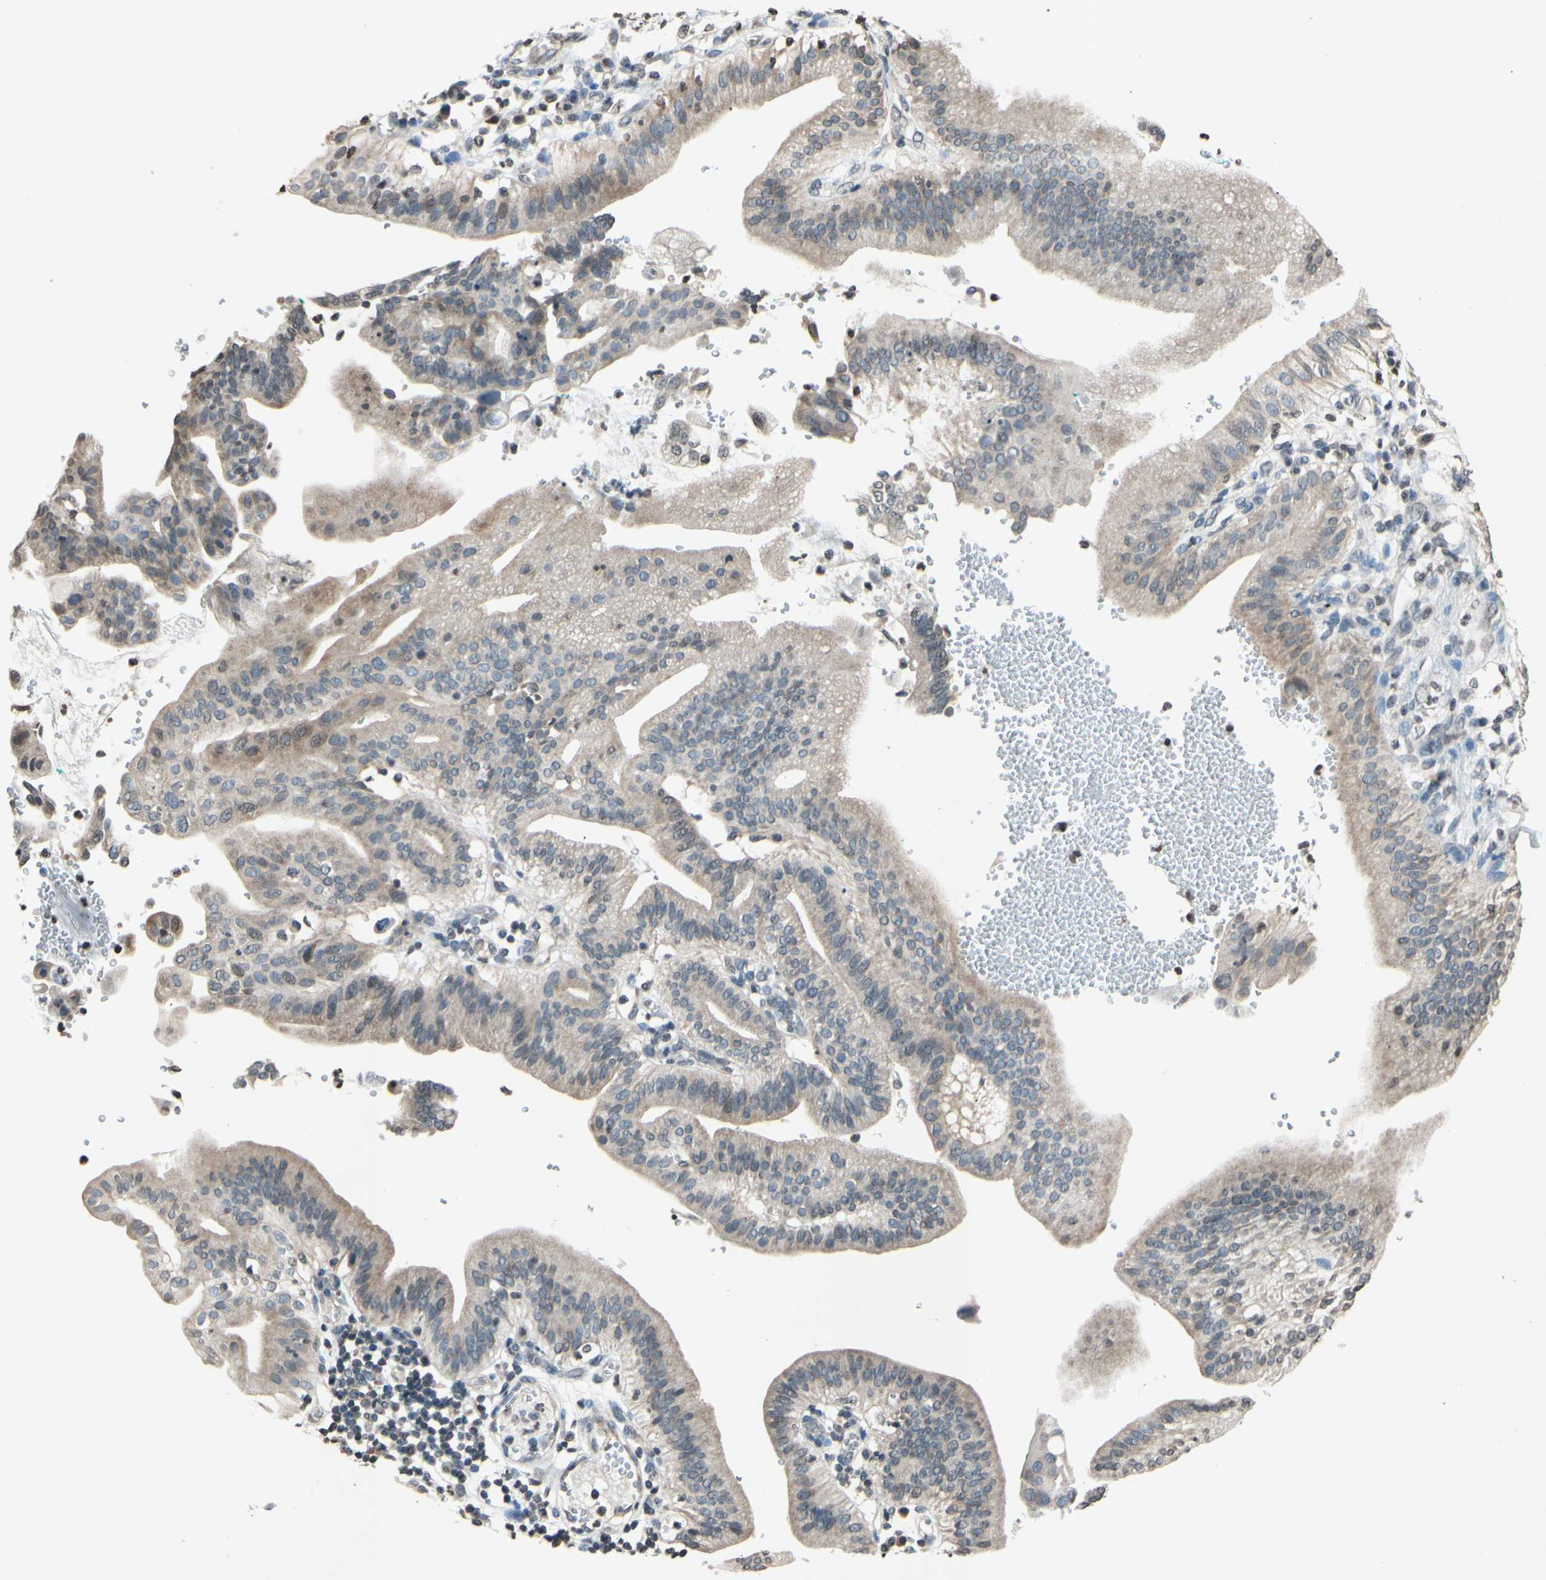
{"staining": {"intensity": "weak", "quantity": ">75%", "location": "cytoplasmic/membranous"}, "tissue": "pancreatic cancer", "cell_type": "Tumor cells", "image_type": "cancer", "snomed": [{"axis": "morphology", "description": "Adenocarcinoma, NOS"}, {"axis": "morphology", "description": "Adenocarcinoma, metastatic, NOS"}, {"axis": "topography", "description": "Lymph node"}, {"axis": "topography", "description": "Pancreas"}, {"axis": "topography", "description": "Duodenum"}], "caption": "IHC histopathology image of neoplastic tissue: human pancreatic metastatic adenocarcinoma stained using immunohistochemistry (IHC) displays low levels of weak protein expression localized specifically in the cytoplasmic/membranous of tumor cells, appearing as a cytoplasmic/membranous brown color.", "gene": "CLDN11", "patient": {"sex": "female", "age": 64}}